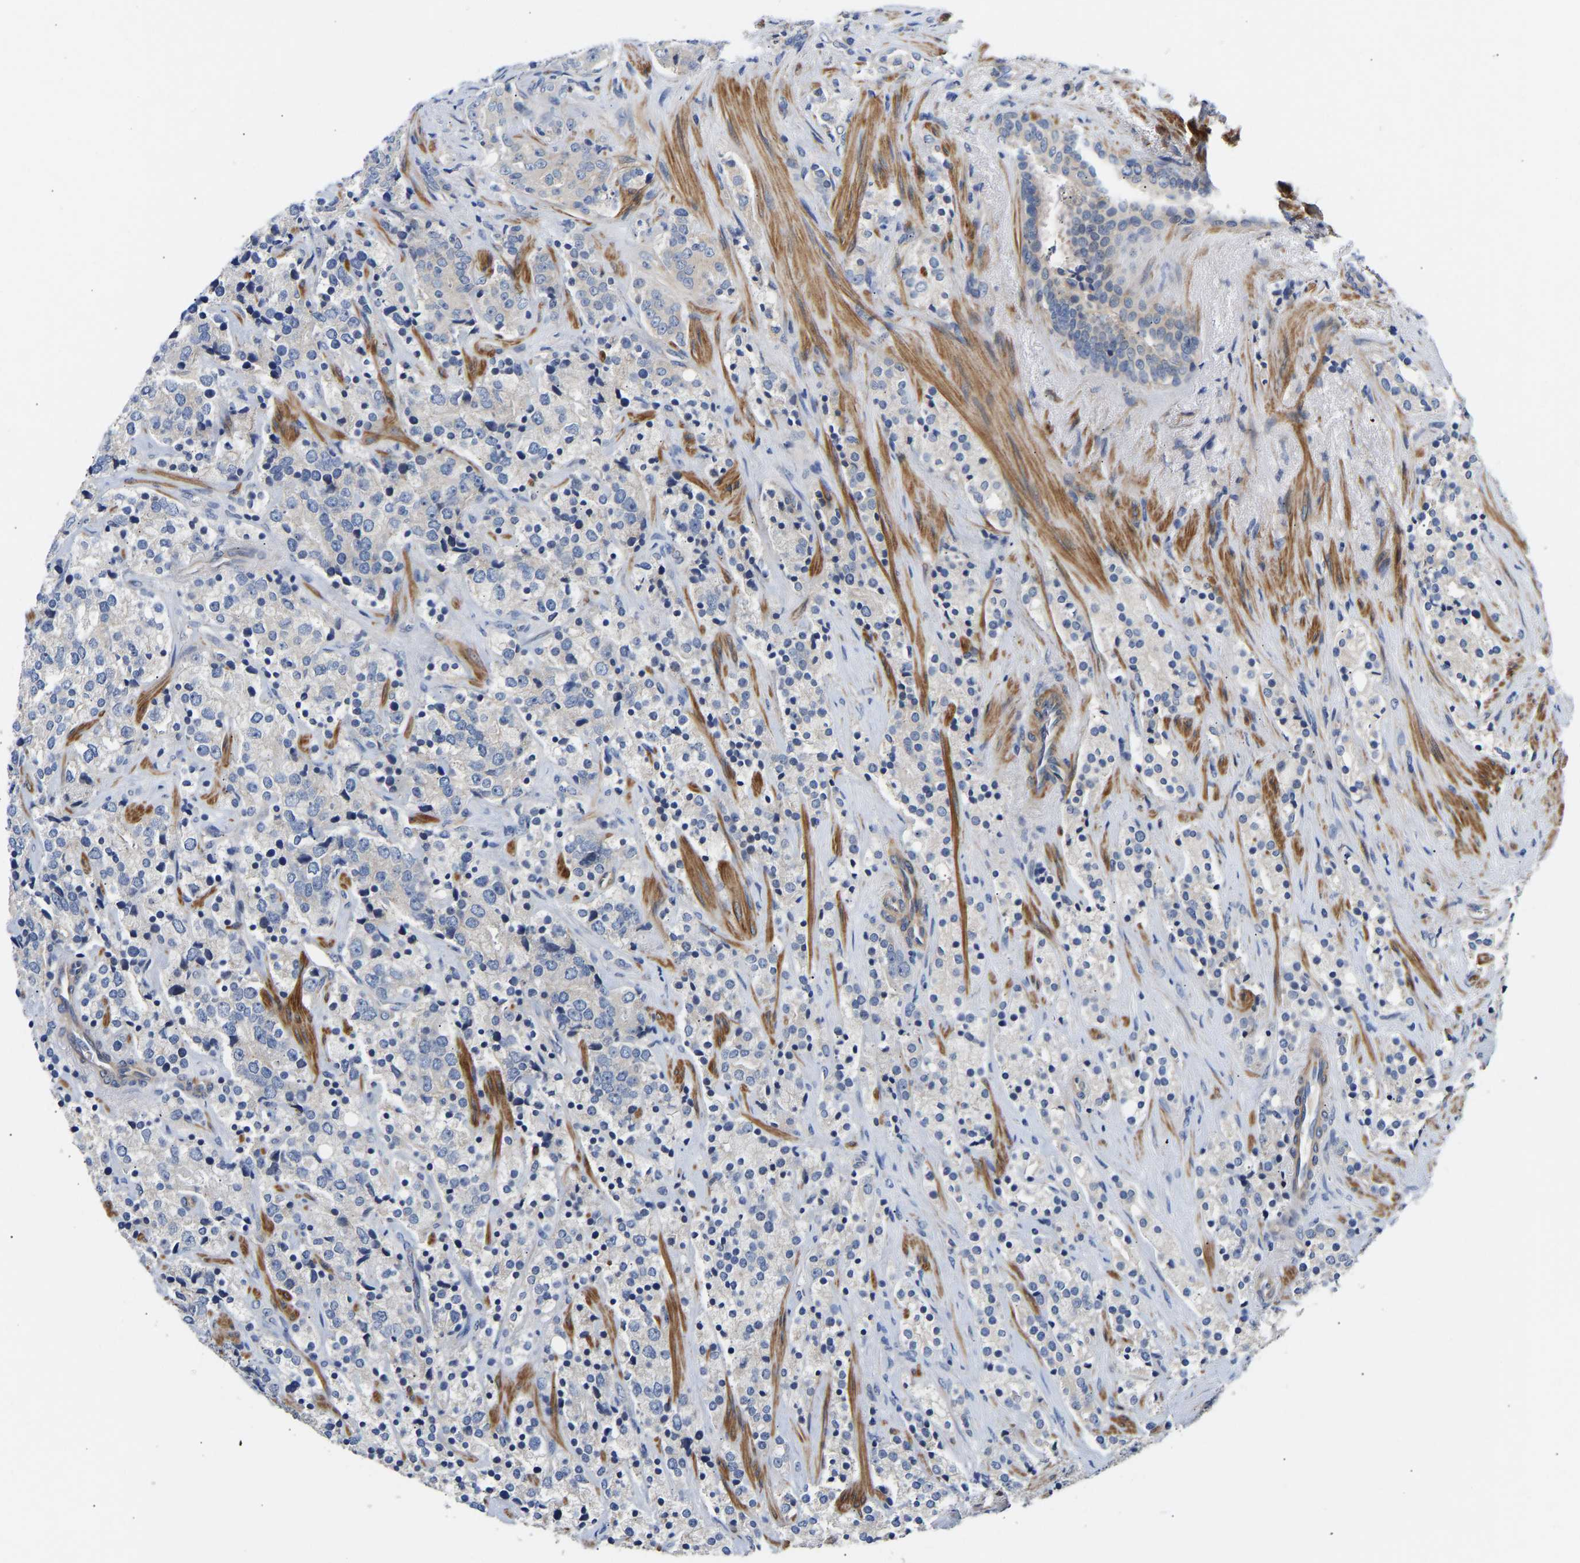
{"staining": {"intensity": "negative", "quantity": "none", "location": "none"}, "tissue": "prostate cancer", "cell_type": "Tumor cells", "image_type": "cancer", "snomed": [{"axis": "morphology", "description": "Adenocarcinoma, High grade"}, {"axis": "topography", "description": "Prostate"}], "caption": "DAB (3,3'-diaminobenzidine) immunohistochemical staining of human prostate cancer demonstrates no significant staining in tumor cells.", "gene": "KASH5", "patient": {"sex": "male", "age": 71}}